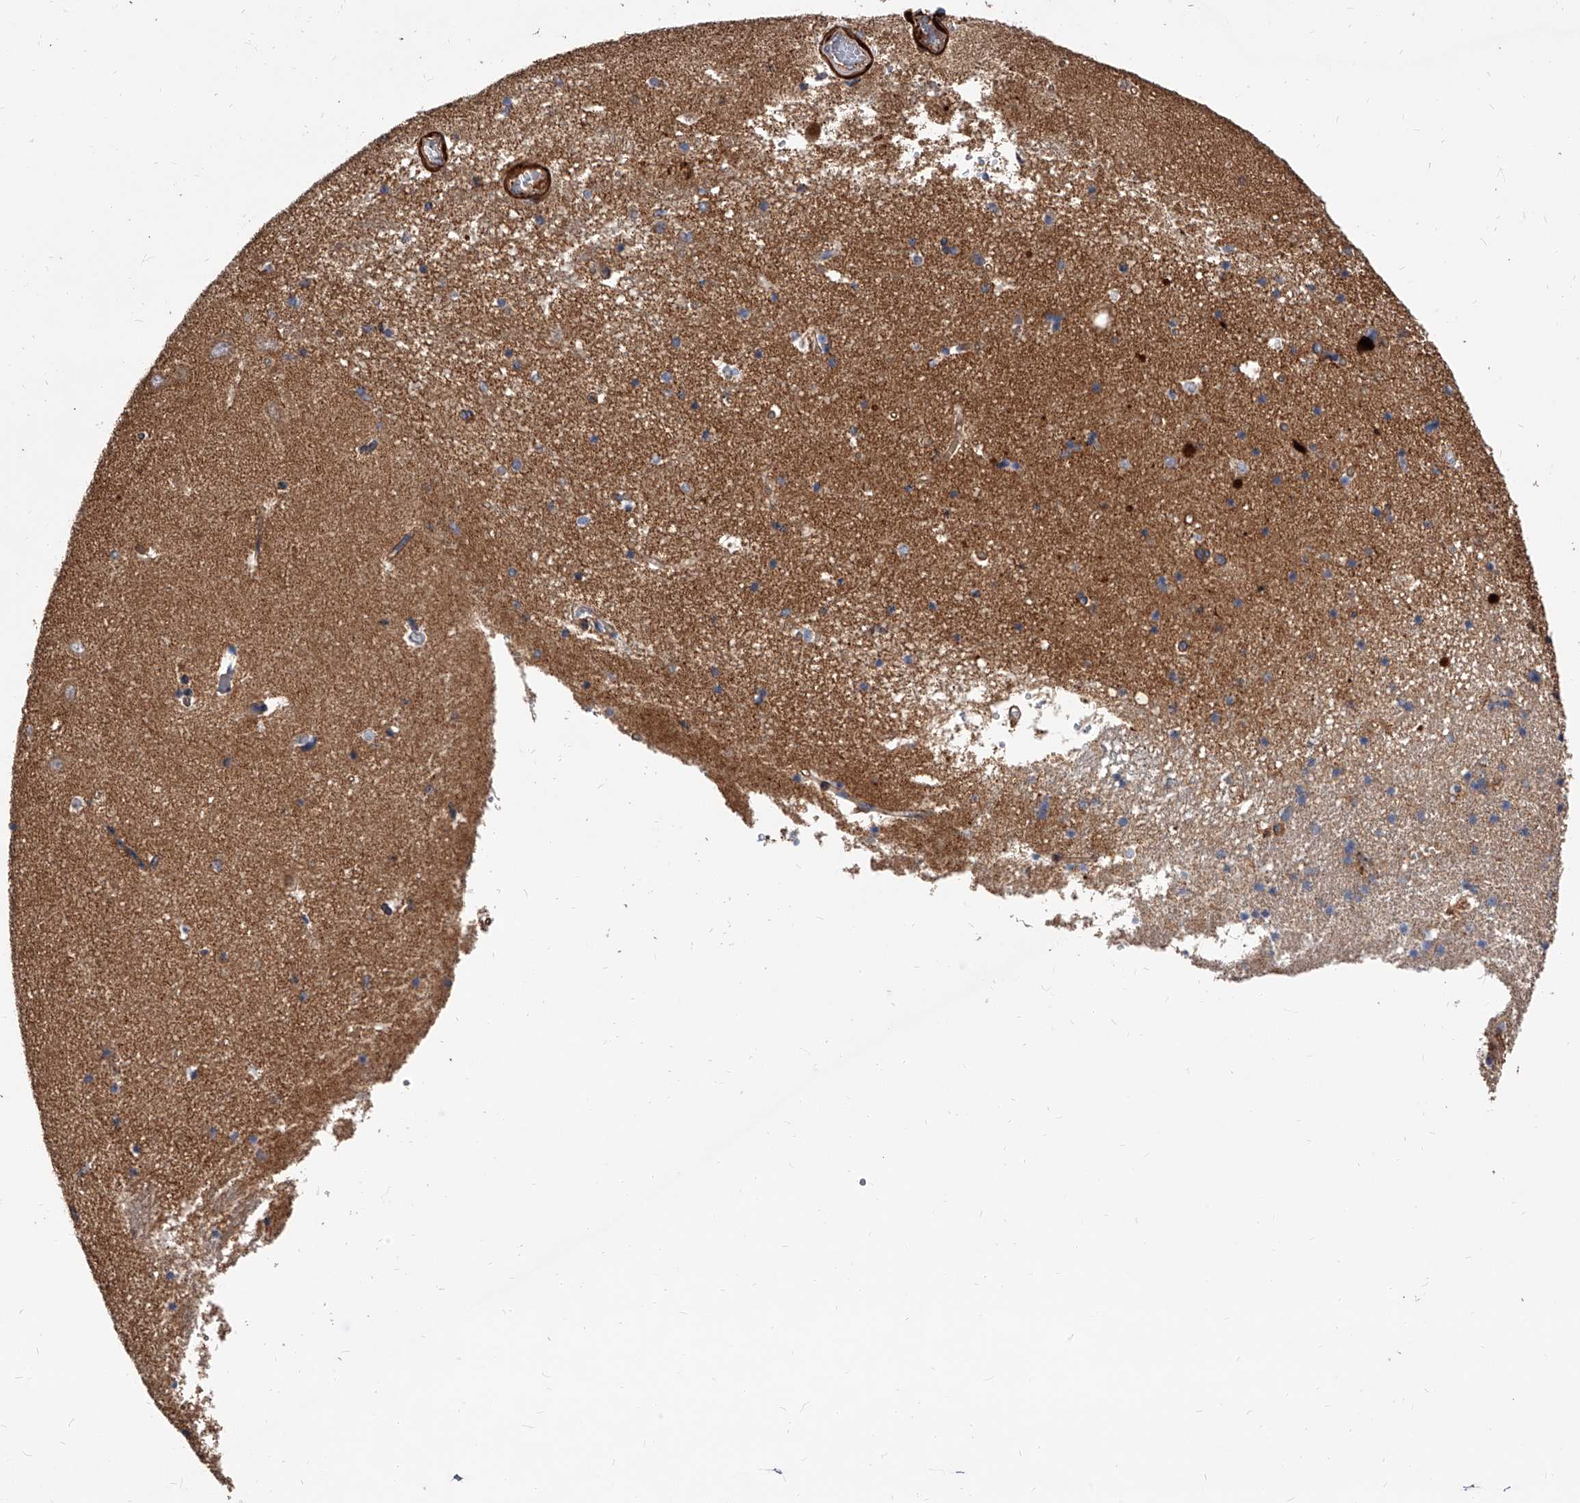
{"staining": {"intensity": "weak", "quantity": "<25%", "location": "cytoplasmic/membranous"}, "tissue": "hippocampus", "cell_type": "Glial cells", "image_type": "normal", "snomed": [{"axis": "morphology", "description": "Normal tissue, NOS"}, {"axis": "topography", "description": "Hippocampus"}], "caption": "Immunohistochemistry image of normal hippocampus stained for a protein (brown), which shows no expression in glial cells.", "gene": "PISD", "patient": {"sex": "male", "age": 45}}